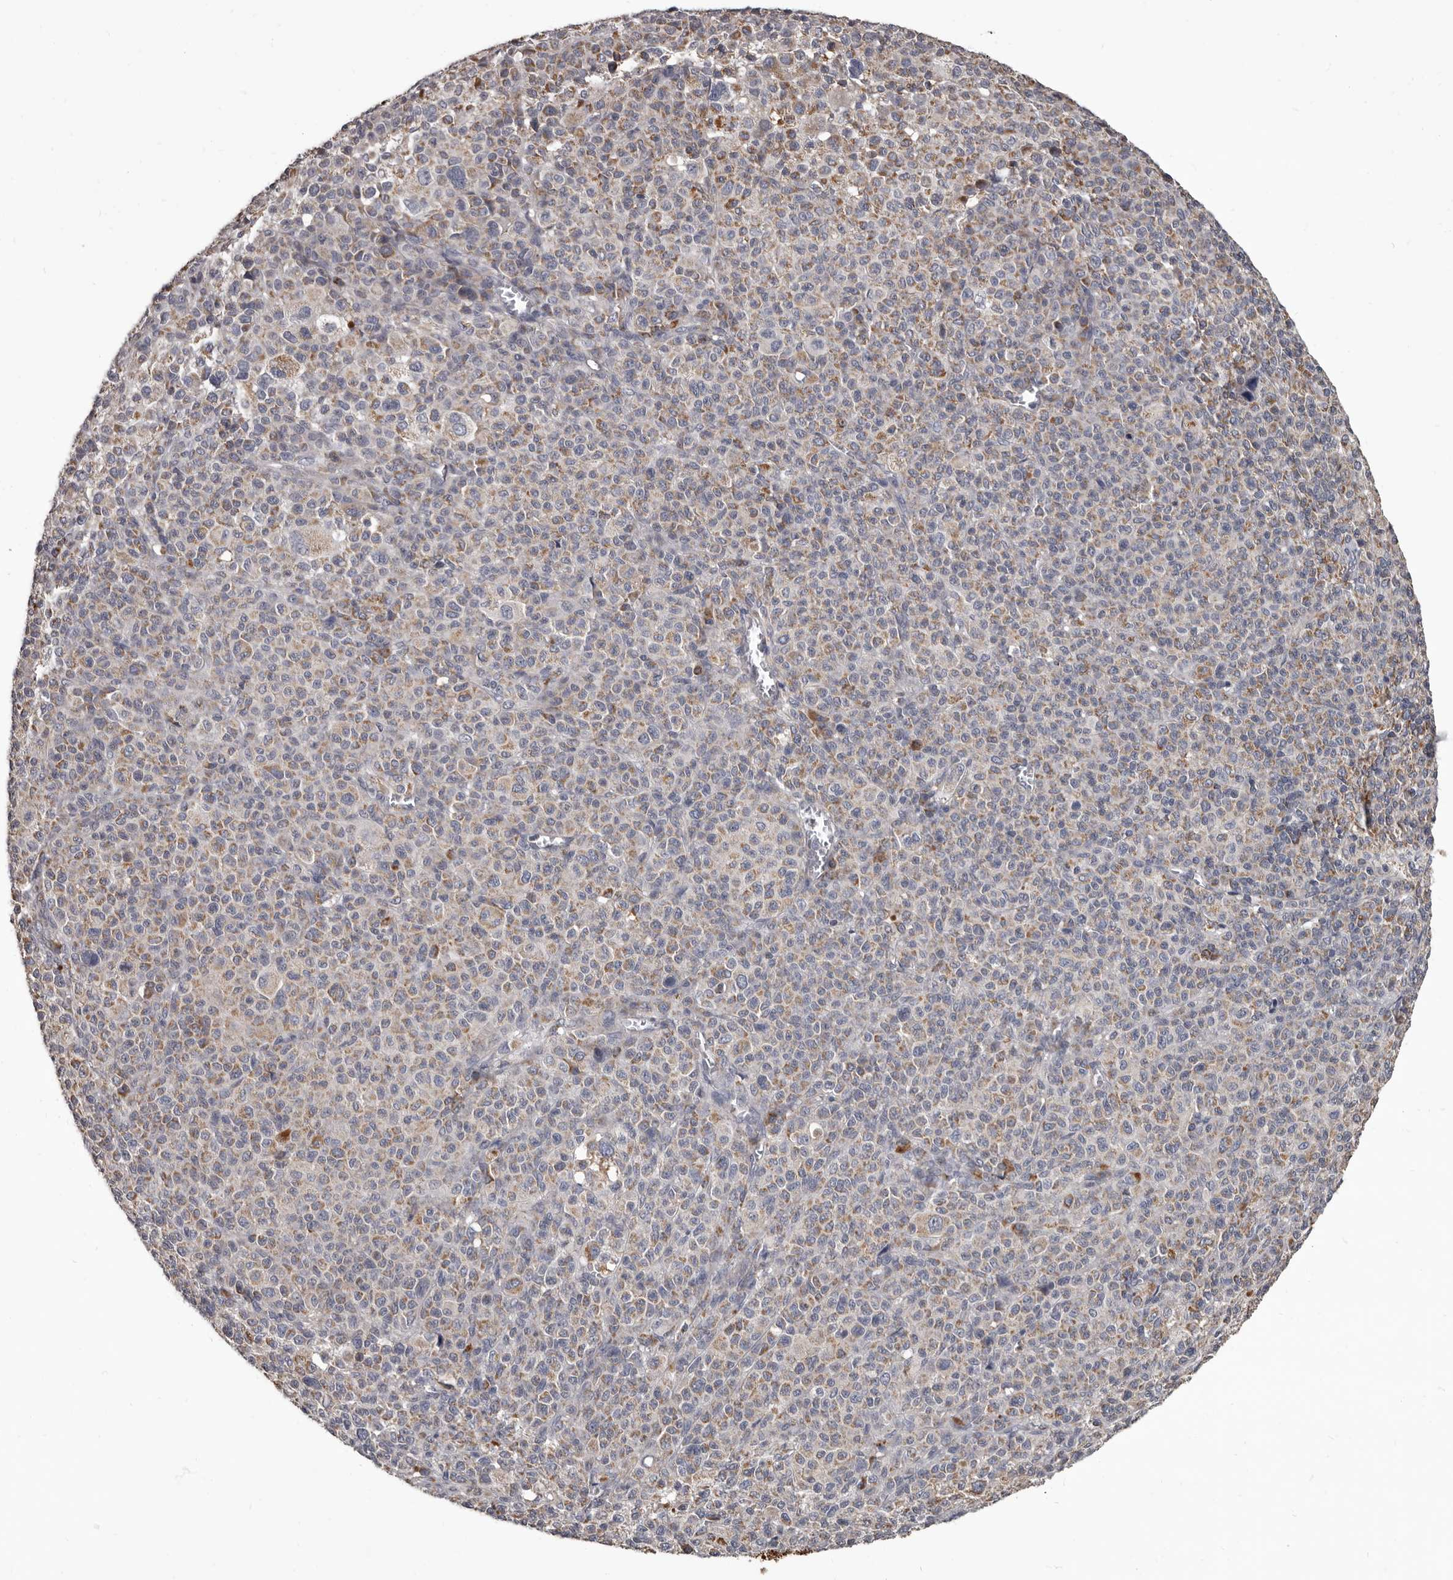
{"staining": {"intensity": "weak", "quantity": ">75%", "location": "cytoplasmic/membranous"}, "tissue": "melanoma", "cell_type": "Tumor cells", "image_type": "cancer", "snomed": [{"axis": "morphology", "description": "Malignant melanoma, Metastatic site"}, {"axis": "topography", "description": "Skin"}], "caption": "This histopathology image displays malignant melanoma (metastatic site) stained with immunohistochemistry (IHC) to label a protein in brown. The cytoplasmic/membranous of tumor cells show weak positivity for the protein. Nuclei are counter-stained blue.", "gene": "ALDH5A1", "patient": {"sex": "female", "age": 74}}